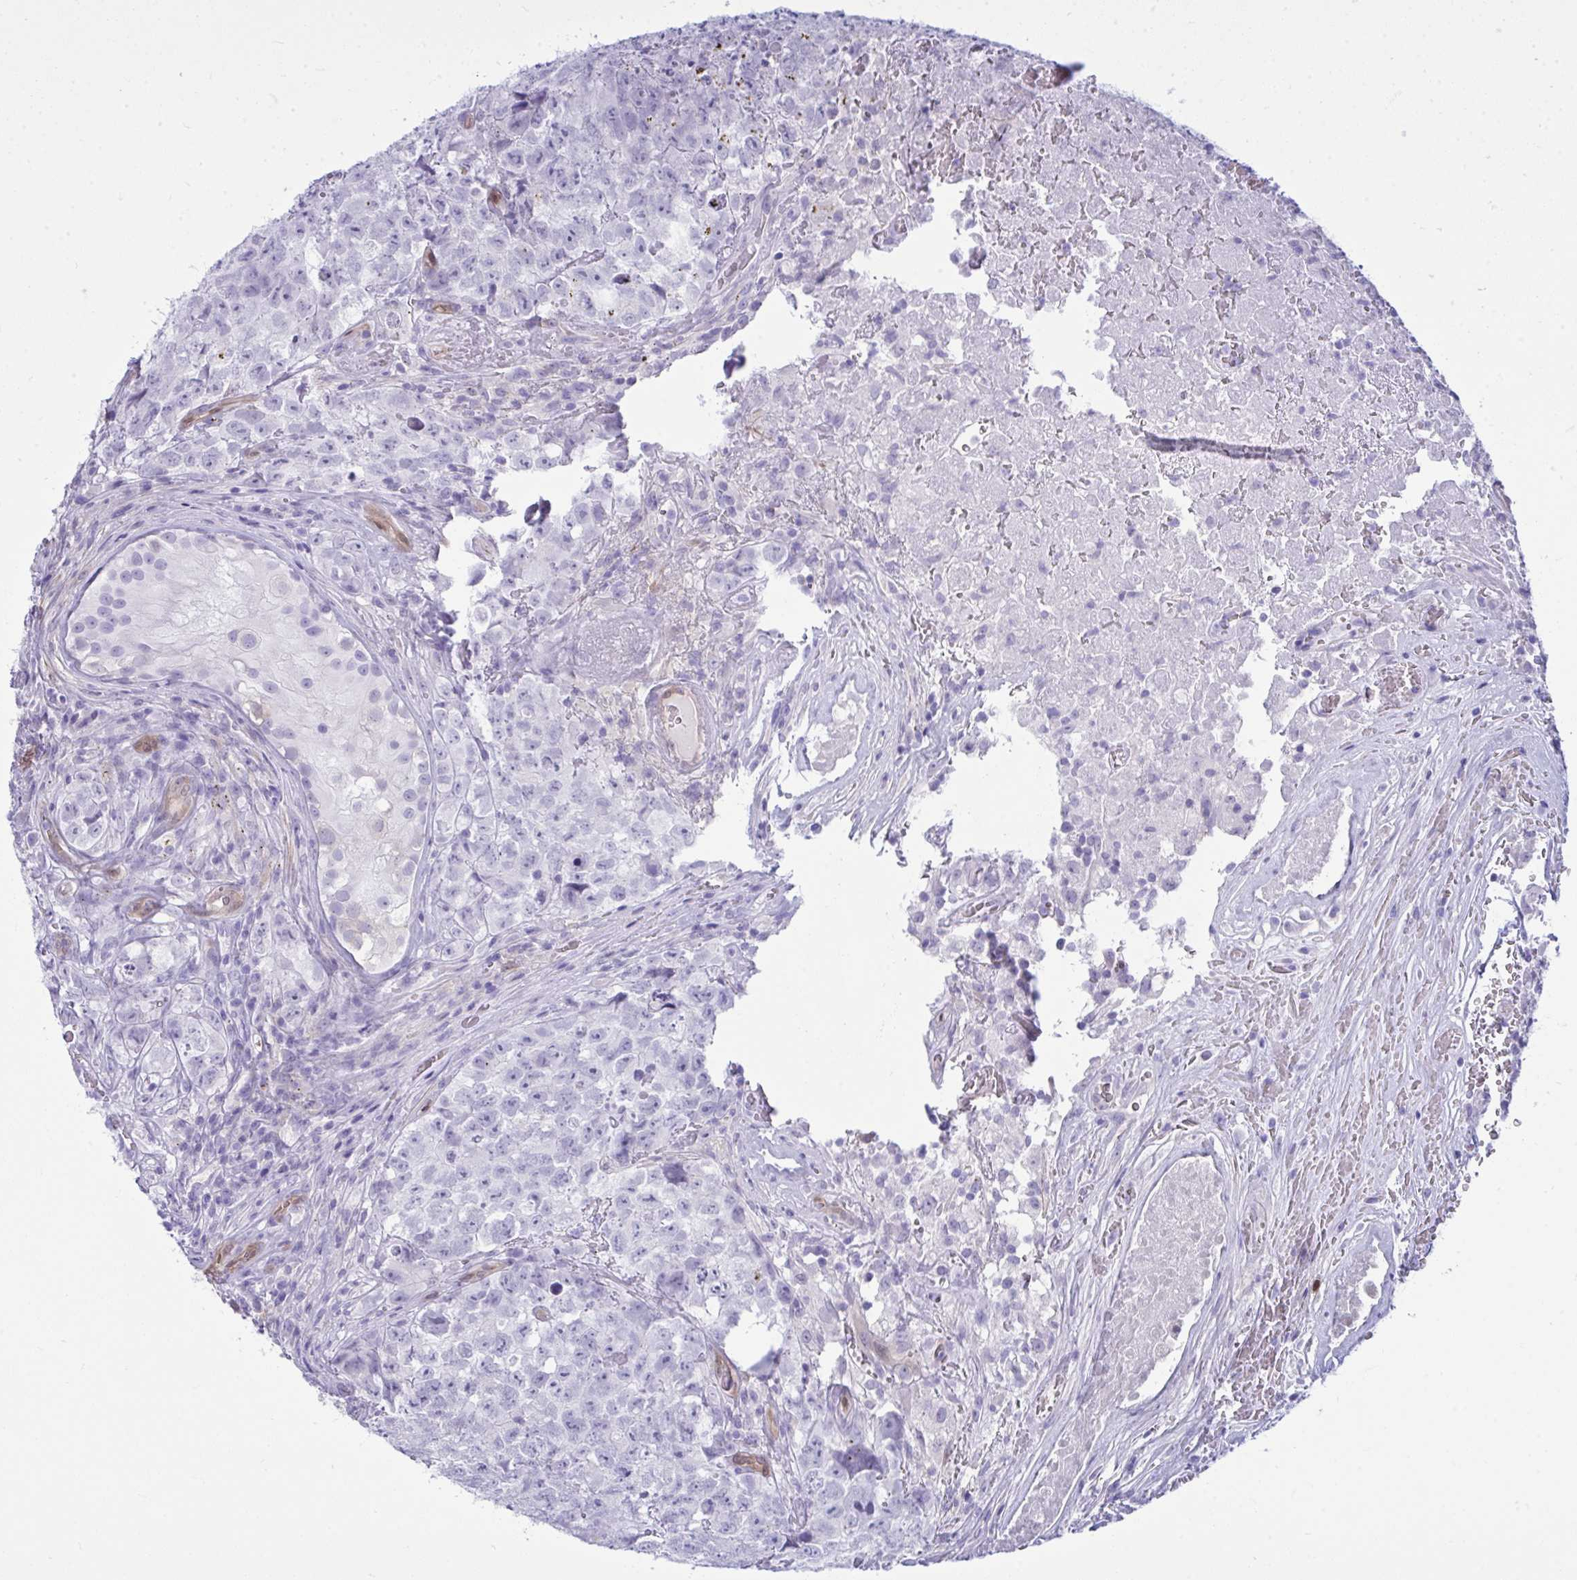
{"staining": {"intensity": "negative", "quantity": "none", "location": "none"}, "tissue": "testis cancer", "cell_type": "Tumor cells", "image_type": "cancer", "snomed": [{"axis": "morphology", "description": "Carcinoma, Embryonal, NOS"}, {"axis": "topography", "description": "Testis"}], "caption": "This is a photomicrograph of IHC staining of testis embryonal carcinoma, which shows no staining in tumor cells.", "gene": "LIMS2", "patient": {"sex": "male", "age": 18}}